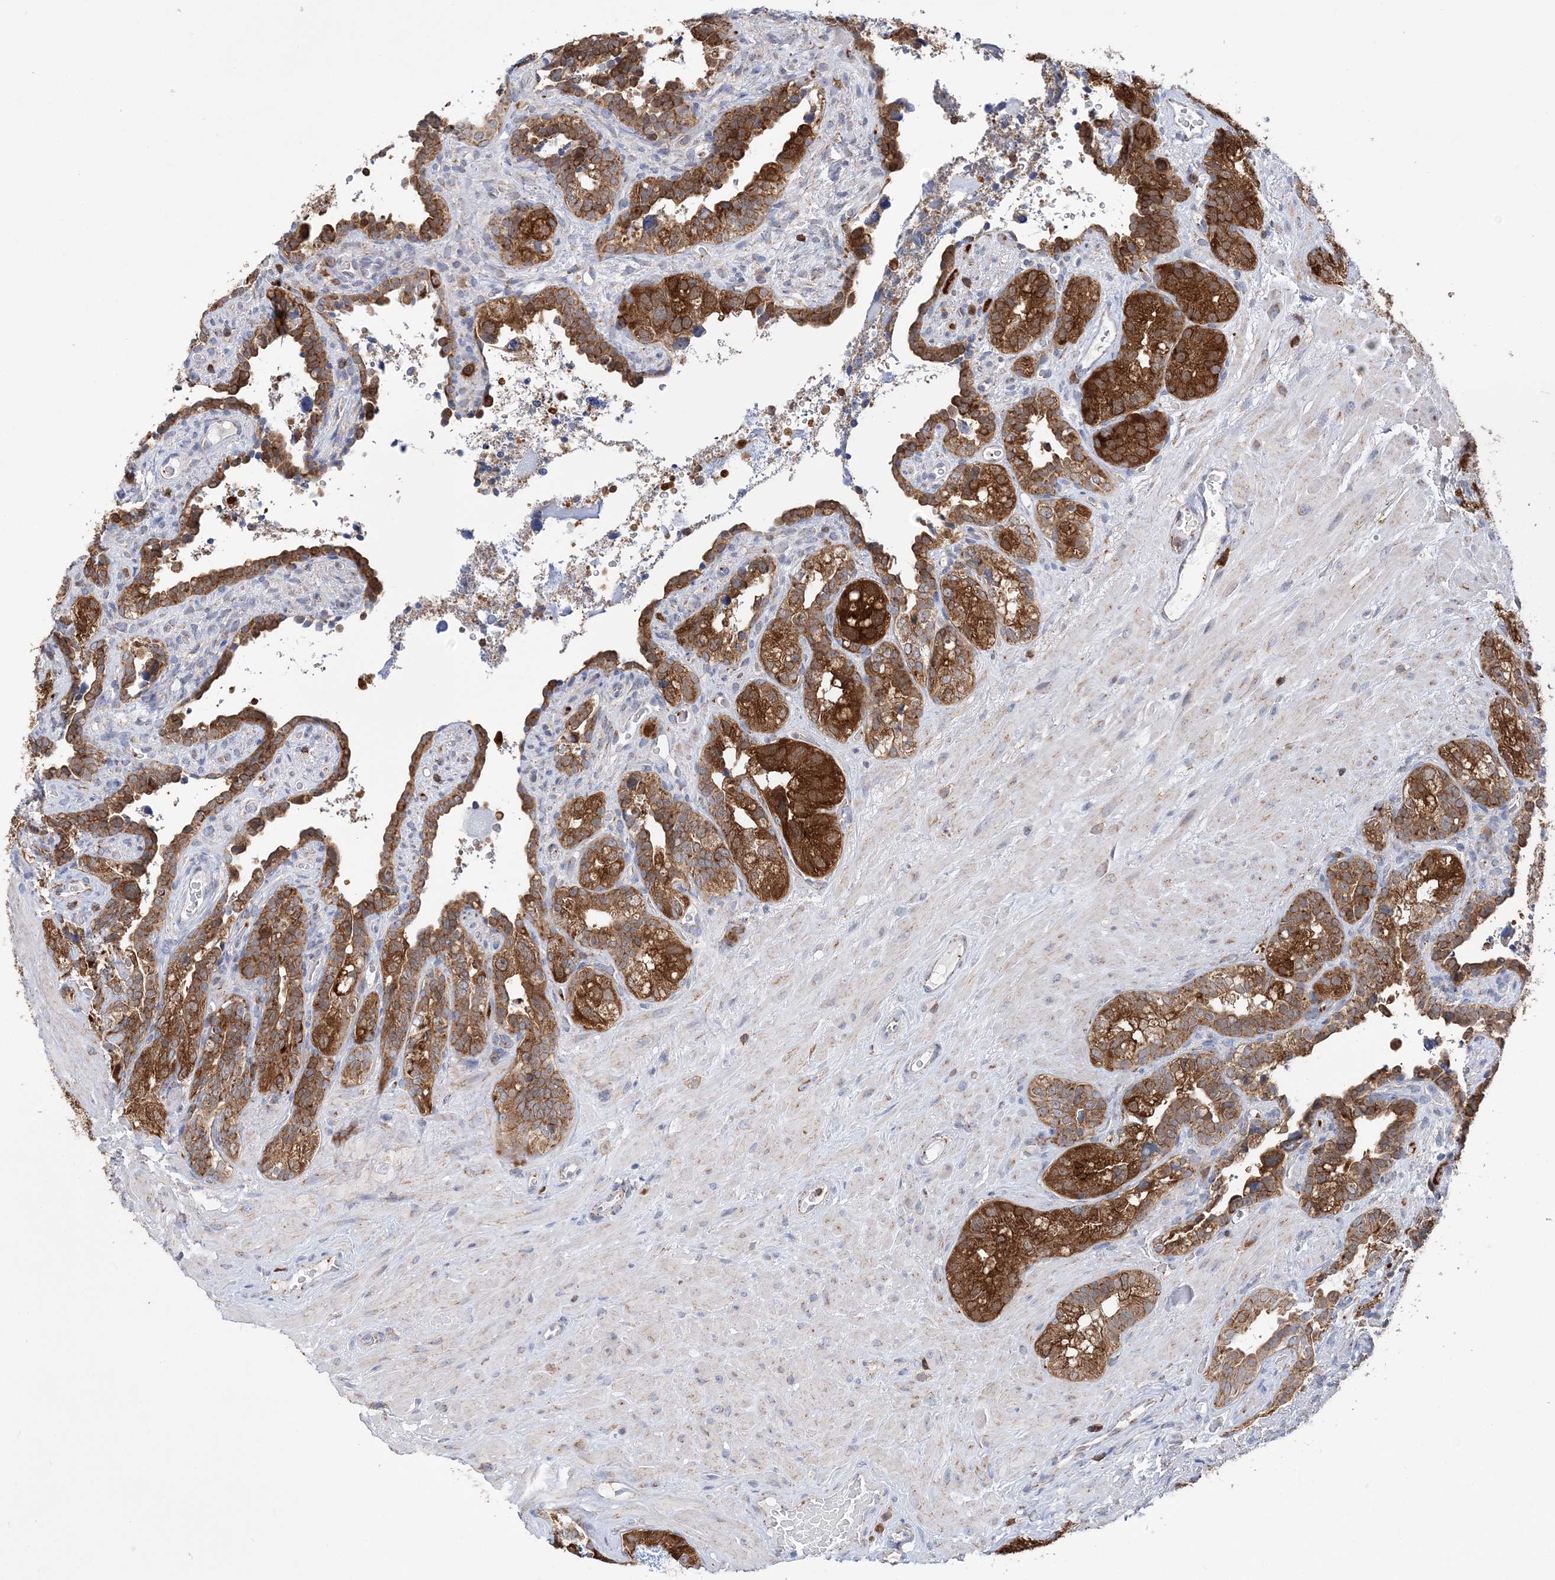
{"staining": {"intensity": "strong", "quantity": ">75%", "location": "cytoplasmic/membranous"}, "tissue": "seminal vesicle", "cell_type": "Glandular cells", "image_type": "normal", "snomed": [{"axis": "morphology", "description": "Normal tissue, NOS"}, {"axis": "topography", "description": "Seminal veicle"}, {"axis": "topography", "description": "Peripheral nerve tissue"}], "caption": "Brown immunohistochemical staining in normal seminal vesicle shows strong cytoplasmic/membranous staining in approximately >75% of glandular cells.", "gene": "TTC32", "patient": {"sex": "male", "age": 67}}